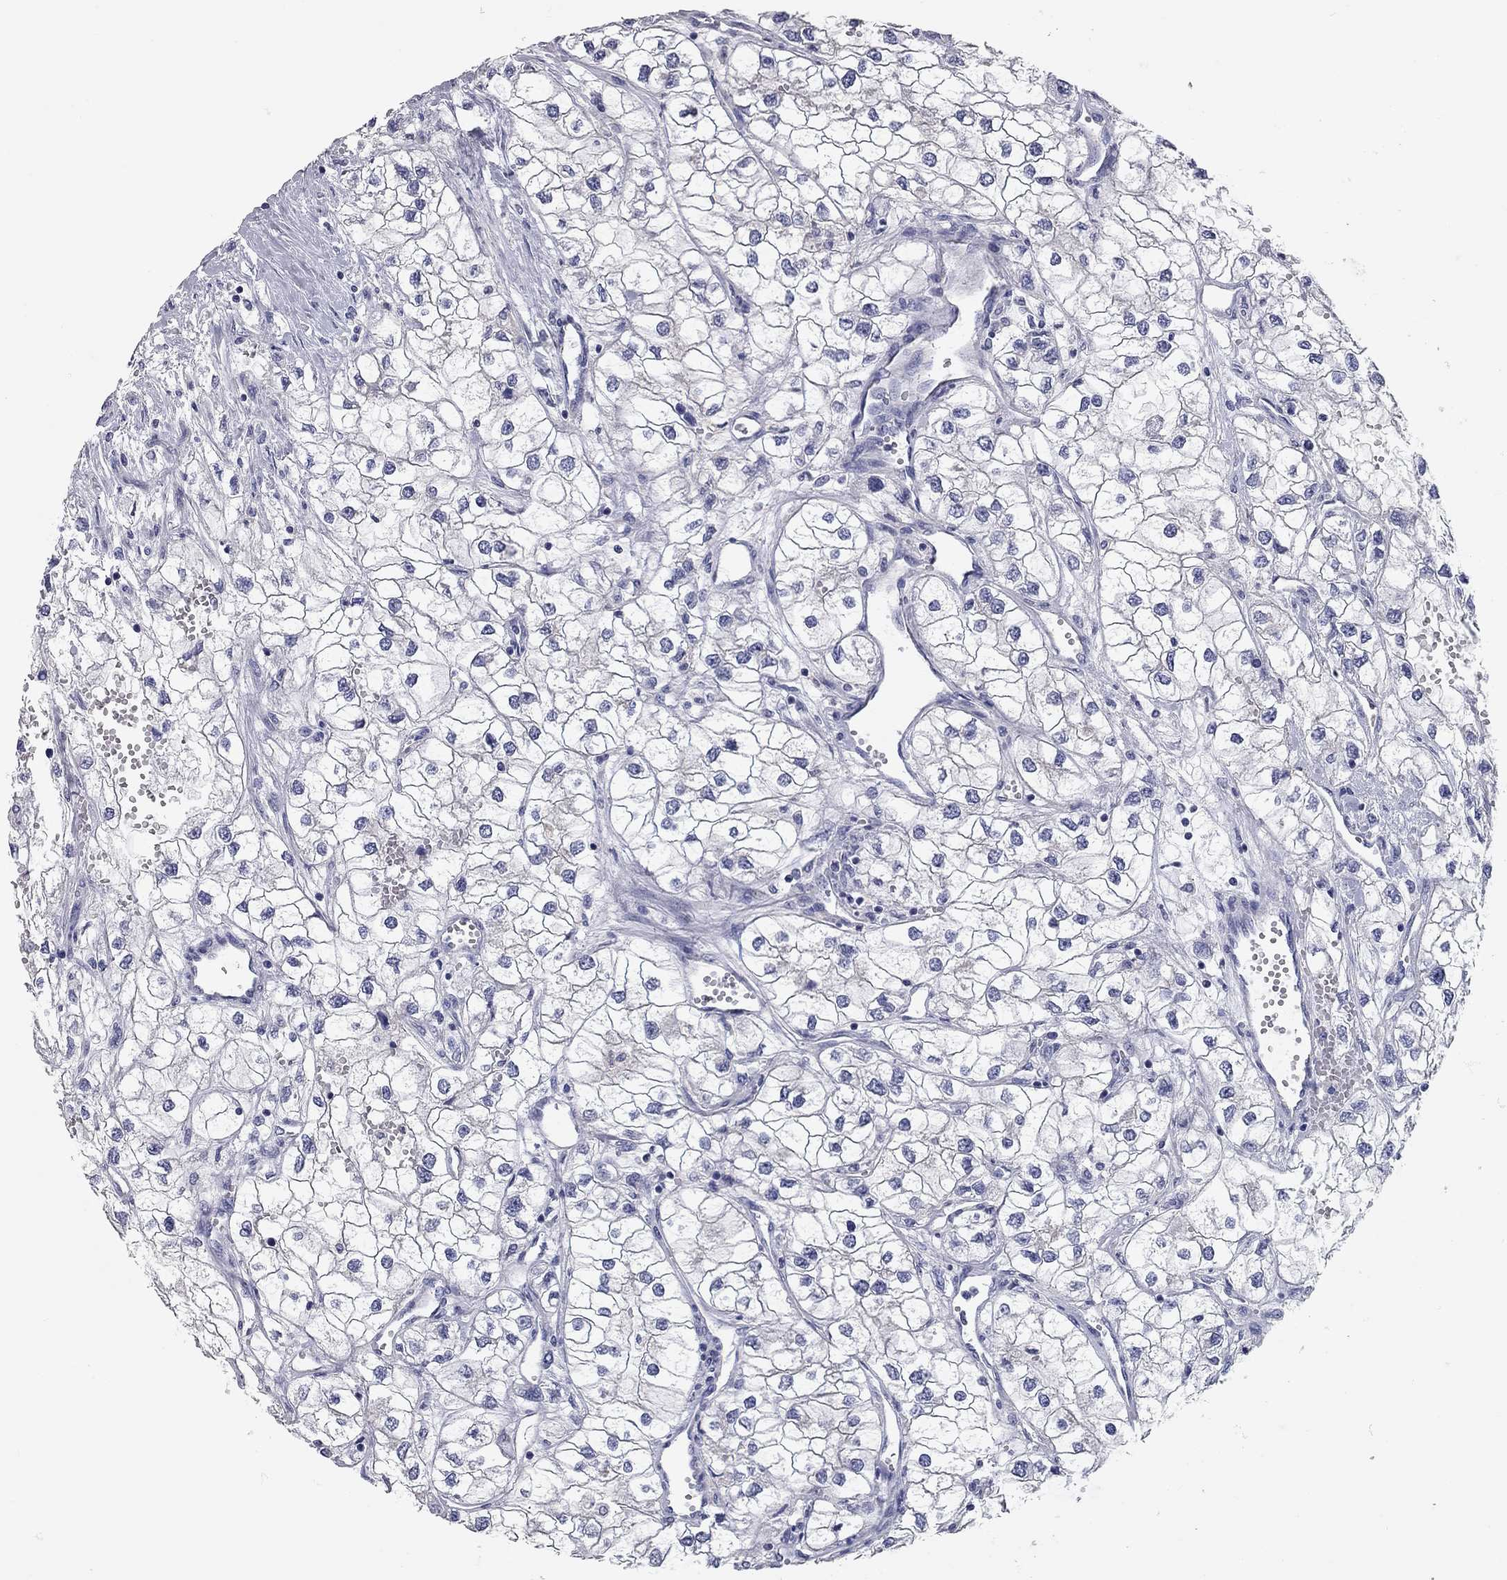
{"staining": {"intensity": "negative", "quantity": "none", "location": "none"}, "tissue": "renal cancer", "cell_type": "Tumor cells", "image_type": "cancer", "snomed": [{"axis": "morphology", "description": "Adenocarcinoma, NOS"}, {"axis": "topography", "description": "Kidney"}], "caption": "An immunohistochemistry image of renal cancer (adenocarcinoma) is shown. There is no staining in tumor cells of renal cancer (adenocarcinoma). Brightfield microscopy of IHC stained with DAB (brown) and hematoxylin (blue), captured at high magnification.", "gene": "C10orf90", "patient": {"sex": "male", "age": 59}}